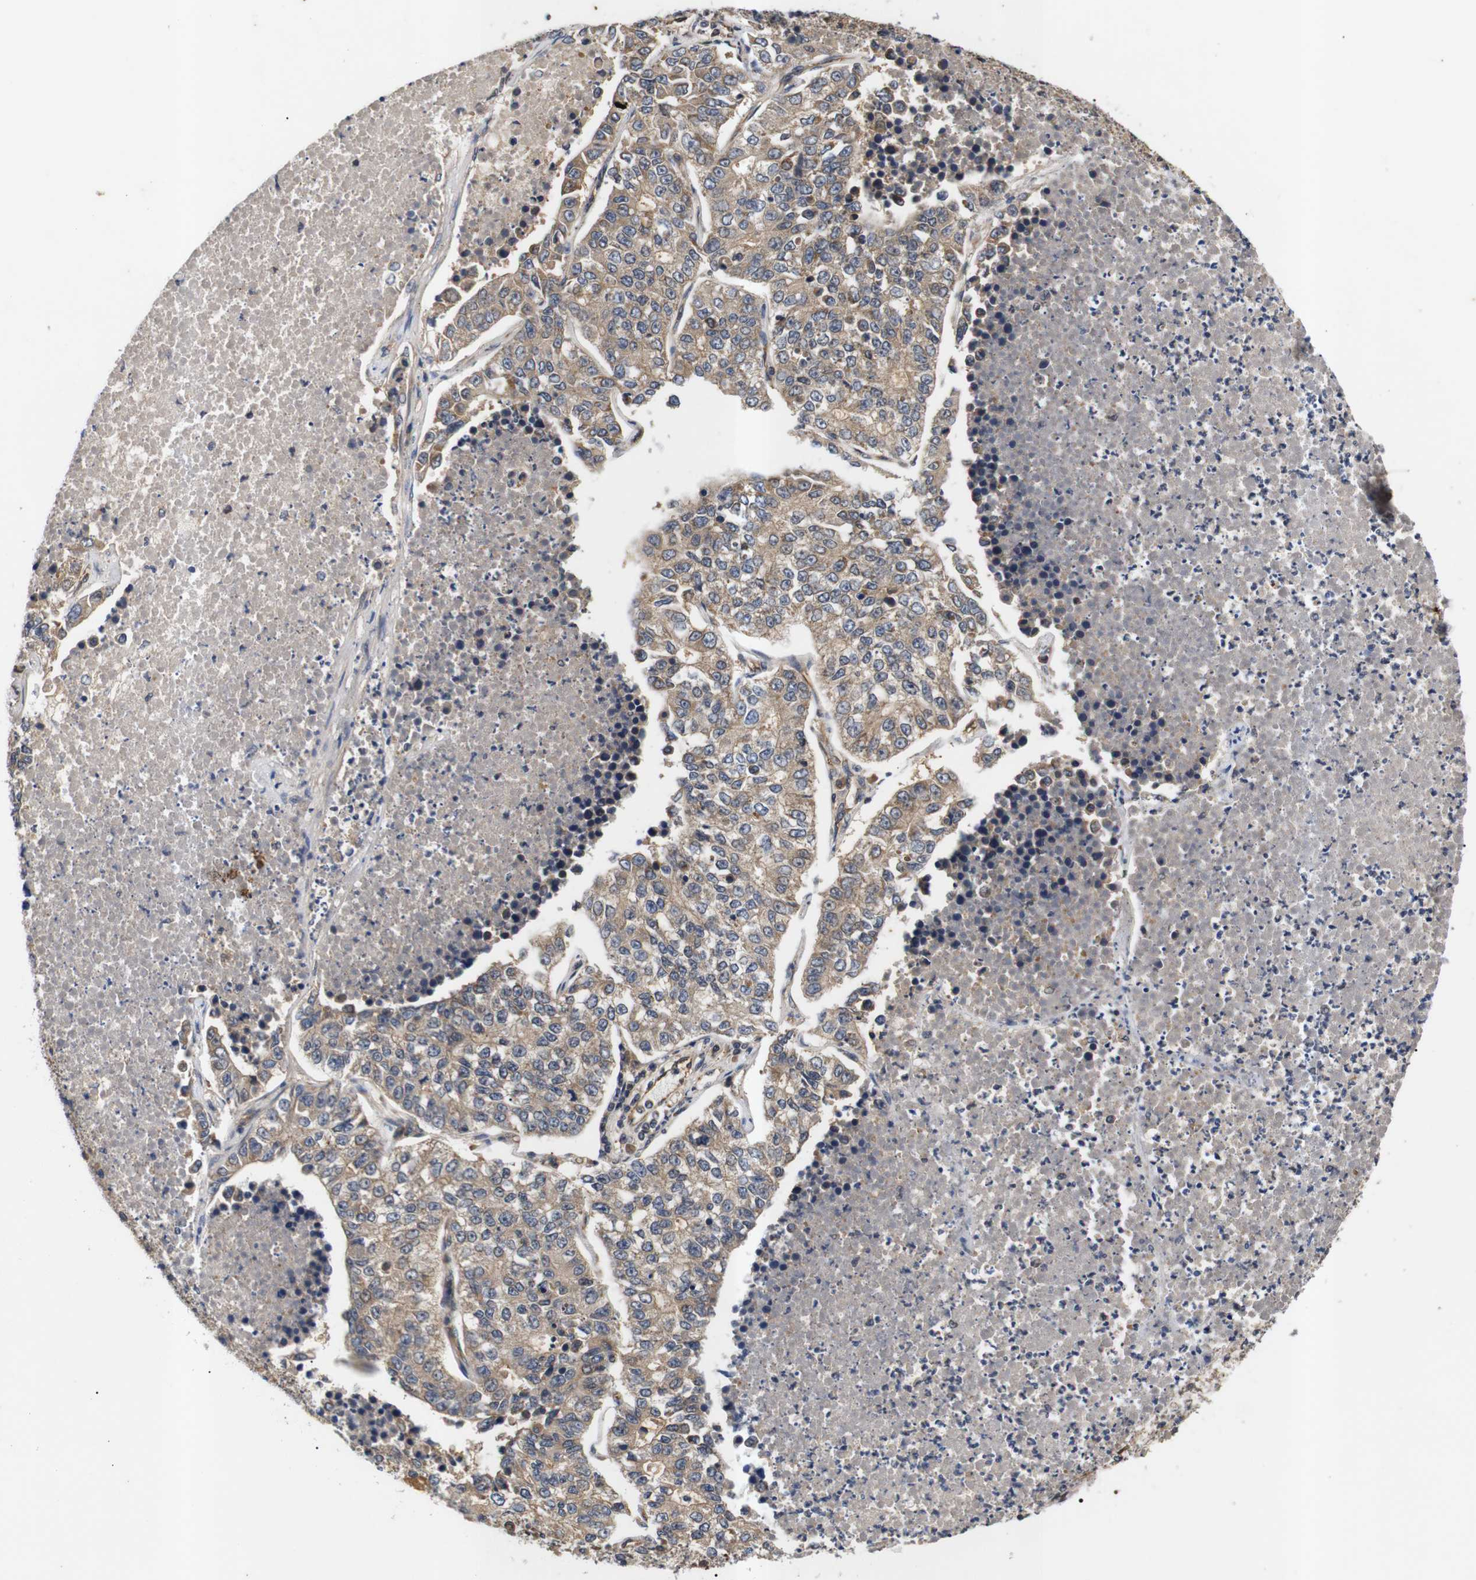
{"staining": {"intensity": "moderate", "quantity": ">75%", "location": "cytoplasmic/membranous"}, "tissue": "lung cancer", "cell_type": "Tumor cells", "image_type": "cancer", "snomed": [{"axis": "morphology", "description": "Adenocarcinoma, NOS"}, {"axis": "topography", "description": "Lung"}], "caption": "A photomicrograph showing moderate cytoplasmic/membranous staining in about >75% of tumor cells in lung adenocarcinoma, as visualized by brown immunohistochemical staining.", "gene": "RIPK1", "patient": {"sex": "male", "age": 49}}